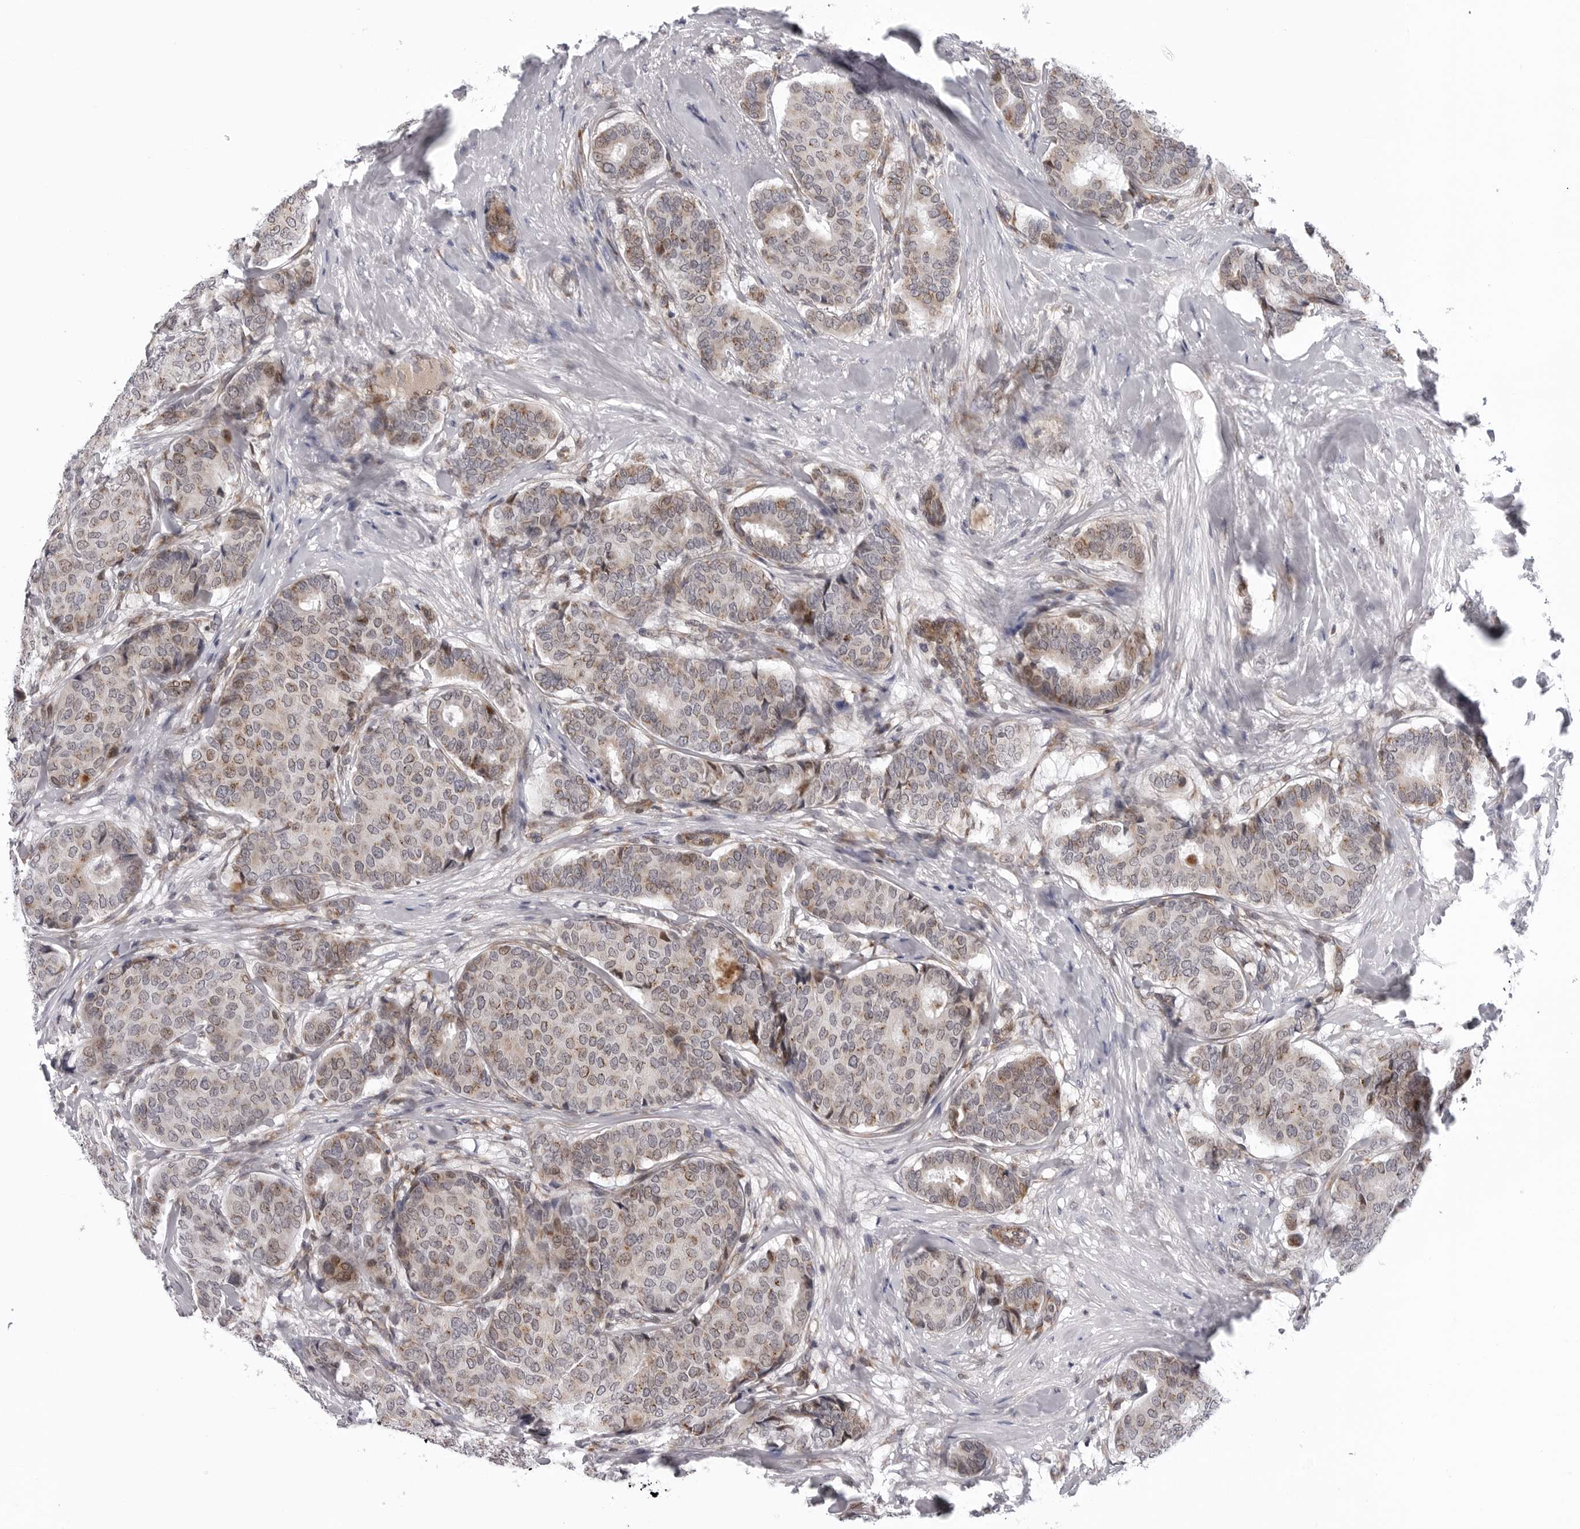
{"staining": {"intensity": "weak", "quantity": "25%-75%", "location": "cytoplasmic/membranous"}, "tissue": "breast cancer", "cell_type": "Tumor cells", "image_type": "cancer", "snomed": [{"axis": "morphology", "description": "Duct carcinoma"}, {"axis": "topography", "description": "Breast"}], "caption": "A photomicrograph of human breast cancer (intraductal carcinoma) stained for a protein shows weak cytoplasmic/membranous brown staining in tumor cells.", "gene": "CDK20", "patient": {"sex": "female", "age": 75}}